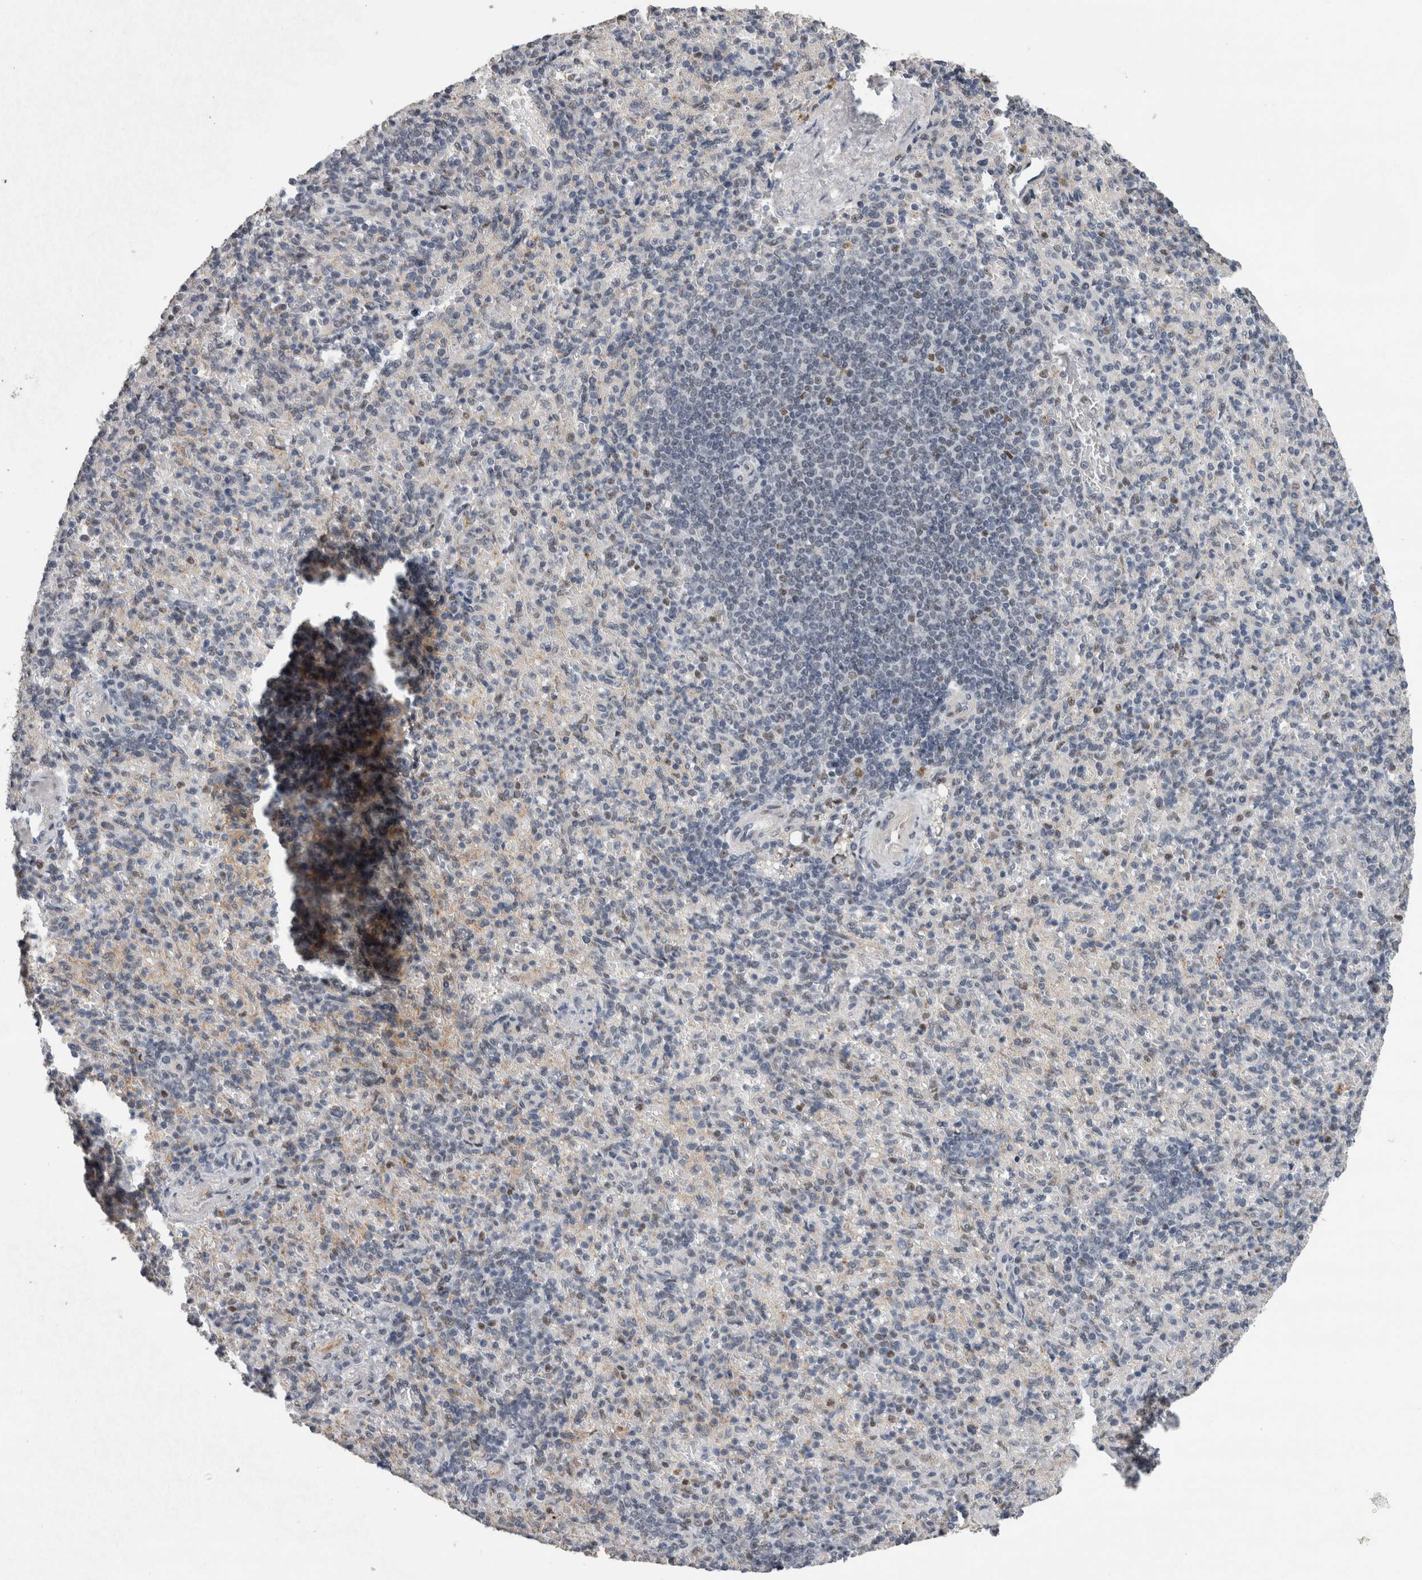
{"staining": {"intensity": "moderate", "quantity": "<25%", "location": "nuclear"}, "tissue": "spleen", "cell_type": "Cells in red pulp", "image_type": "normal", "snomed": [{"axis": "morphology", "description": "Normal tissue, NOS"}, {"axis": "topography", "description": "Spleen"}], "caption": "Spleen stained with a brown dye shows moderate nuclear positive staining in about <25% of cells in red pulp.", "gene": "POLD2", "patient": {"sex": "female", "age": 74}}